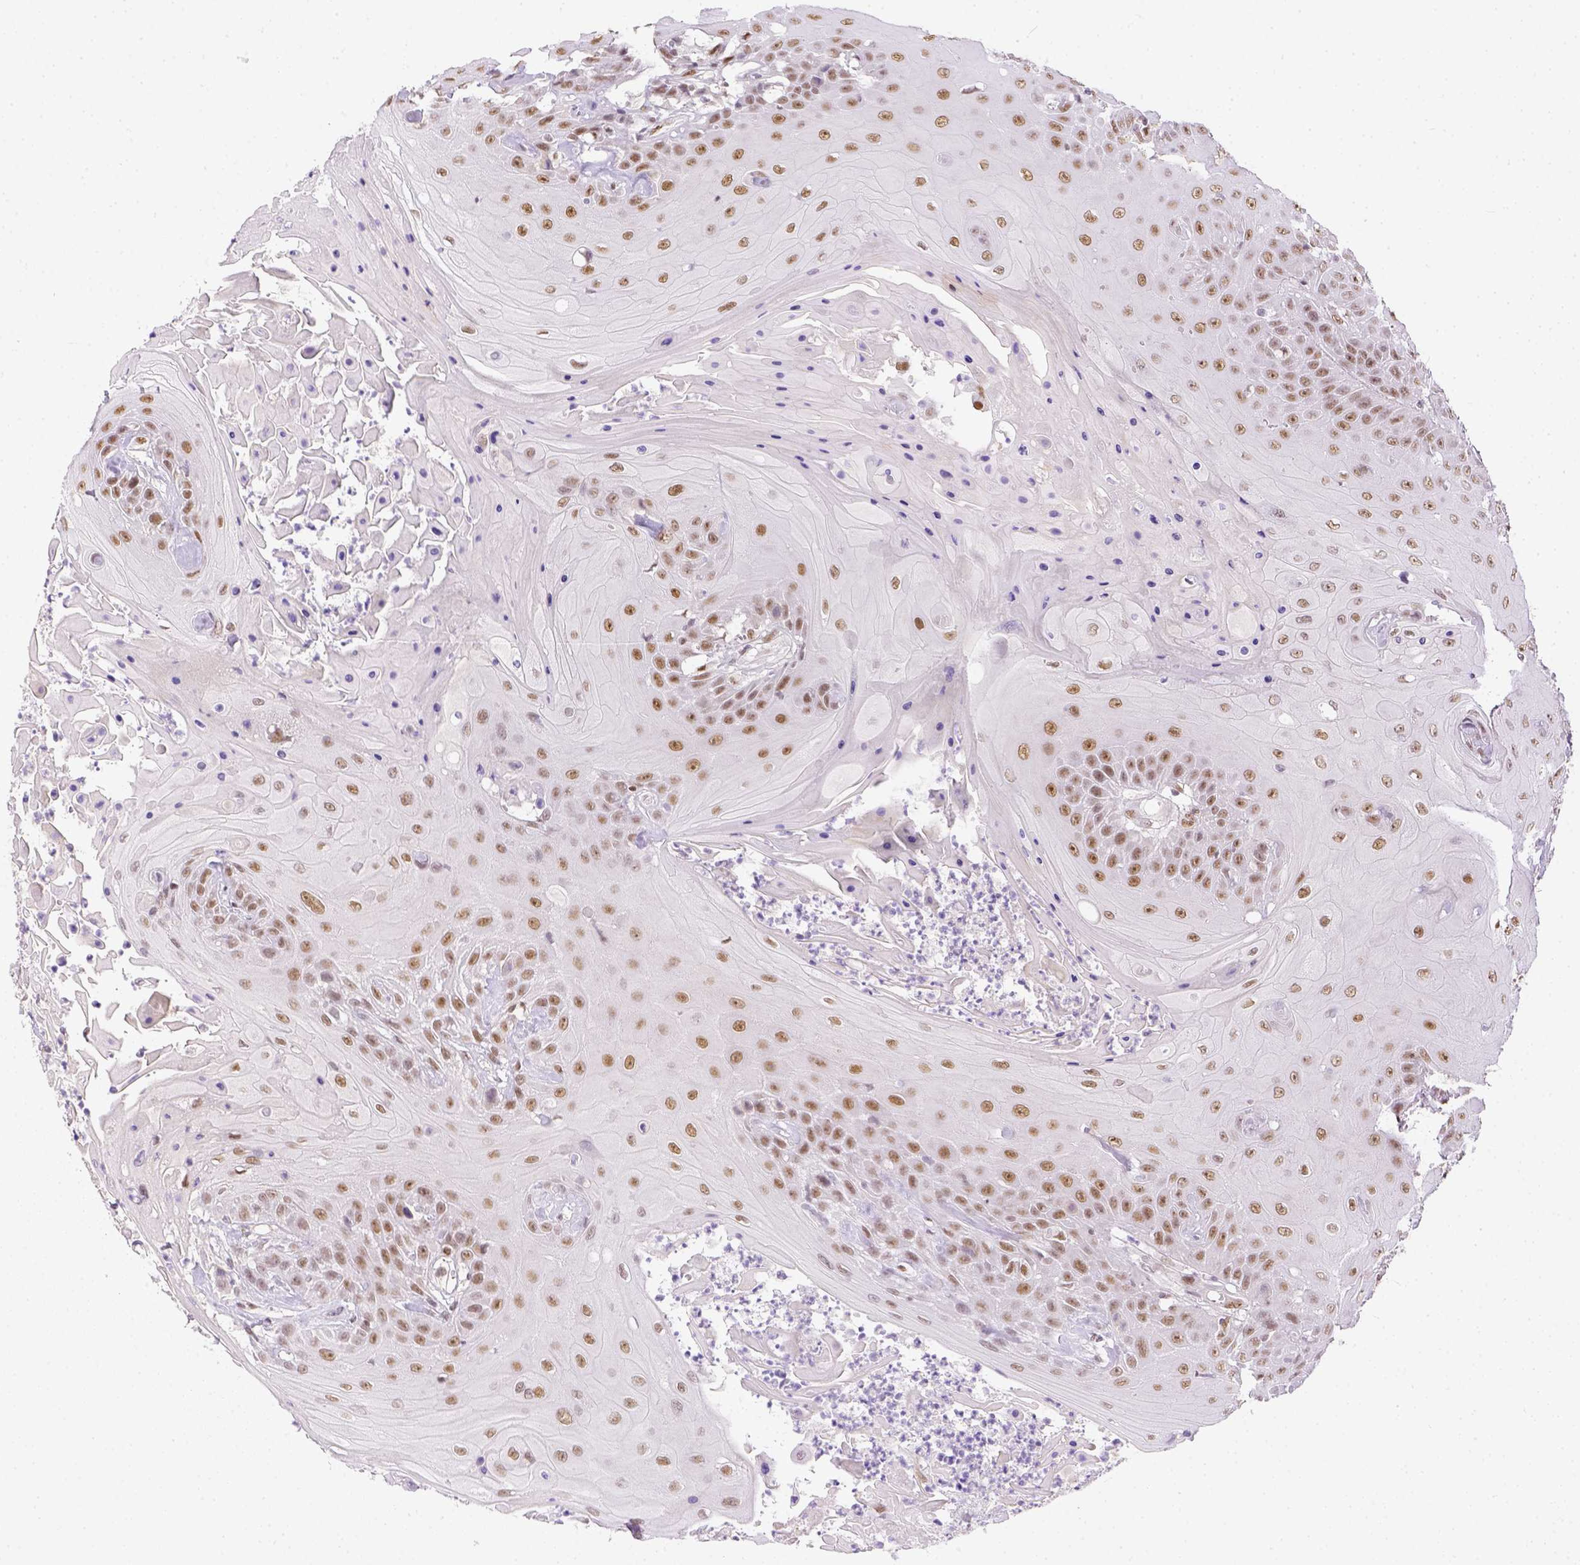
{"staining": {"intensity": "moderate", "quantity": ">75%", "location": "nuclear"}, "tissue": "head and neck cancer", "cell_type": "Tumor cells", "image_type": "cancer", "snomed": [{"axis": "morphology", "description": "Squamous cell carcinoma, NOS"}, {"axis": "topography", "description": "Skin"}, {"axis": "topography", "description": "Head-Neck"}], "caption": "Head and neck cancer (squamous cell carcinoma) was stained to show a protein in brown. There is medium levels of moderate nuclear expression in about >75% of tumor cells. Immunohistochemistry (ihc) stains the protein of interest in brown and the nuclei are stained blue.", "gene": "ERCC1", "patient": {"sex": "male", "age": 80}}